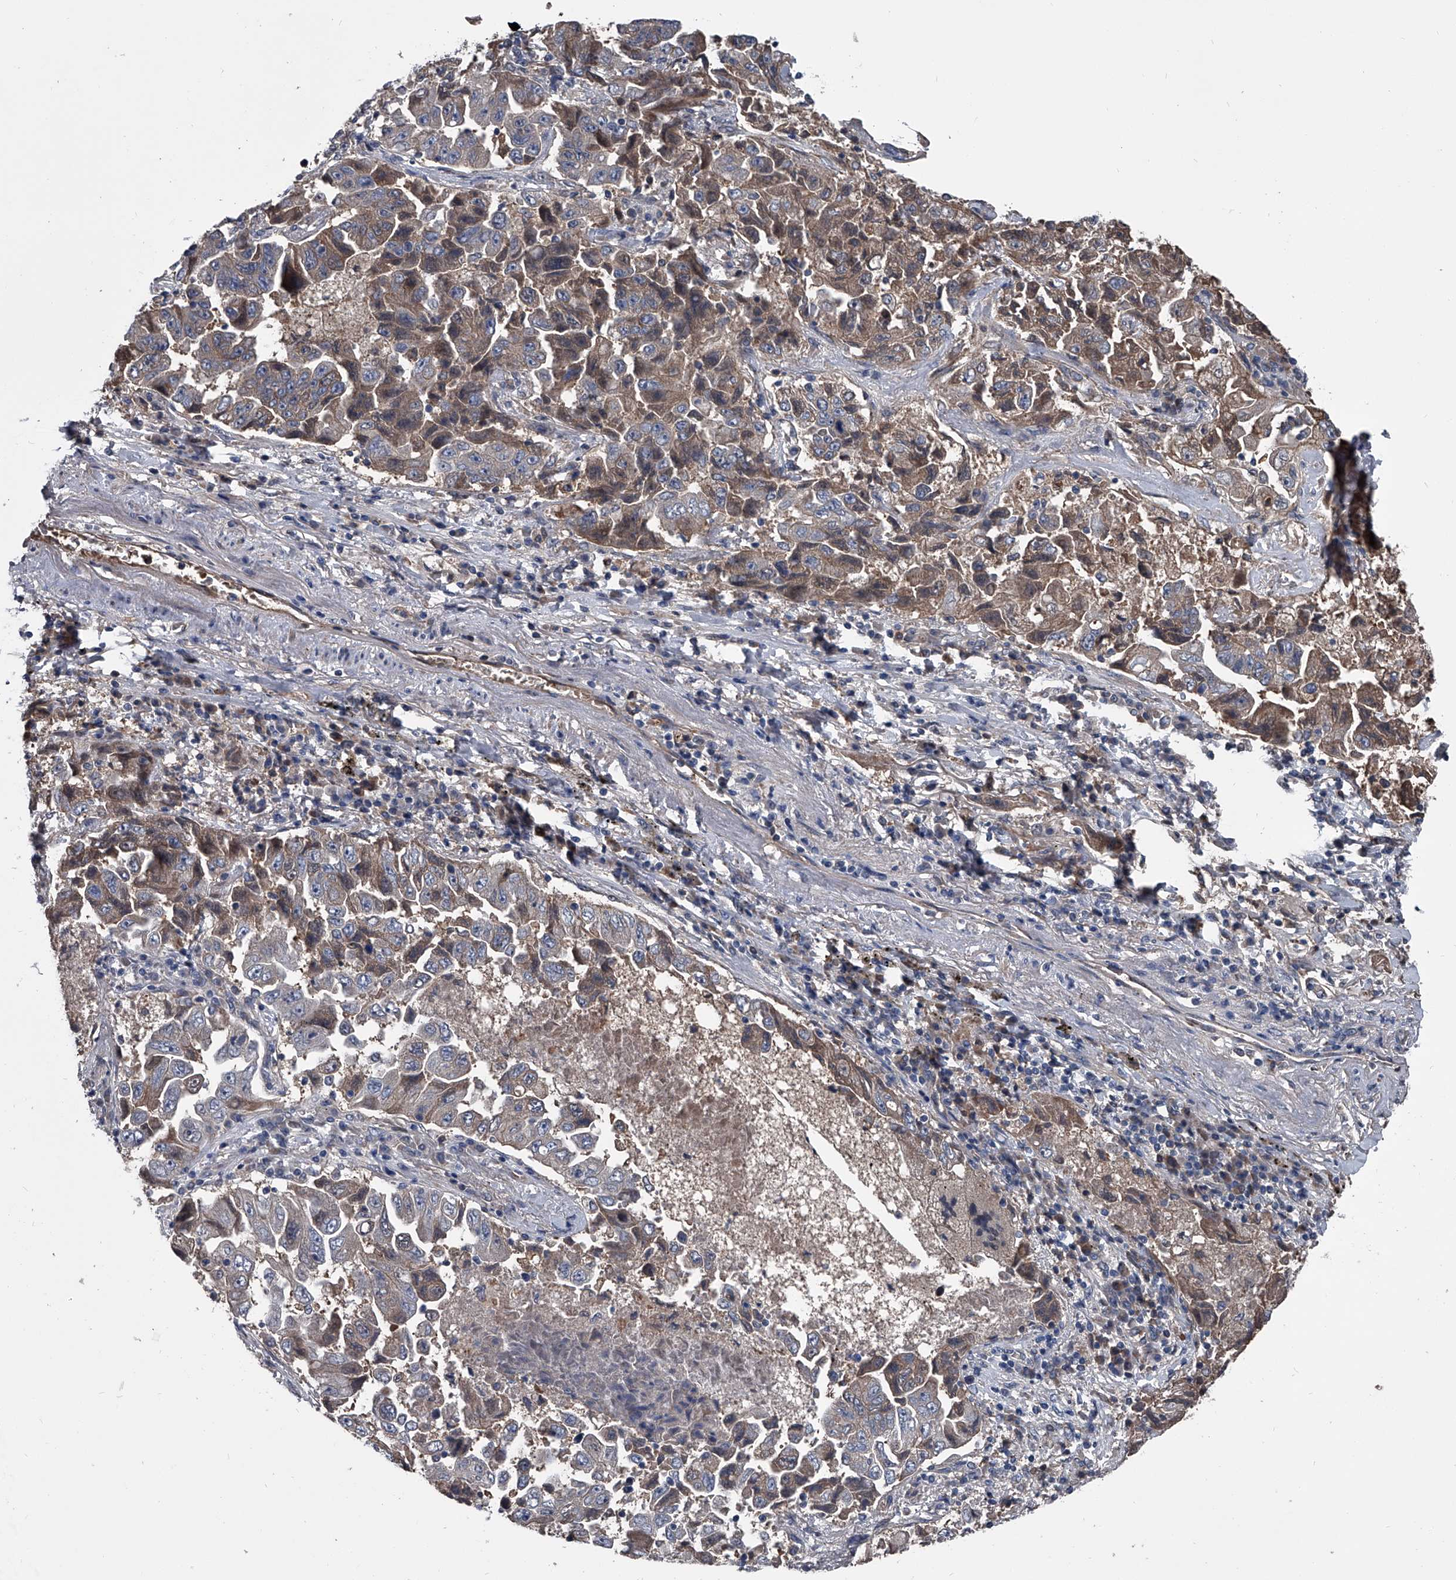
{"staining": {"intensity": "weak", "quantity": "25%-75%", "location": "cytoplasmic/membranous"}, "tissue": "lung cancer", "cell_type": "Tumor cells", "image_type": "cancer", "snomed": [{"axis": "morphology", "description": "Adenocarcinoma, NOS"}, {"axis": "topography", "description": "Lung"}], "caption": "Immunohistochemistry (IHC) photomicrograph of human adenocarcinoma (lung) stained for a protein (brown), which reveals low levels of weak cytoplasmic/membranous expression in about 25%-75% of tumor cells.", "gene": "KIF13A", "patient": {"sex": "female", "age": 51}}